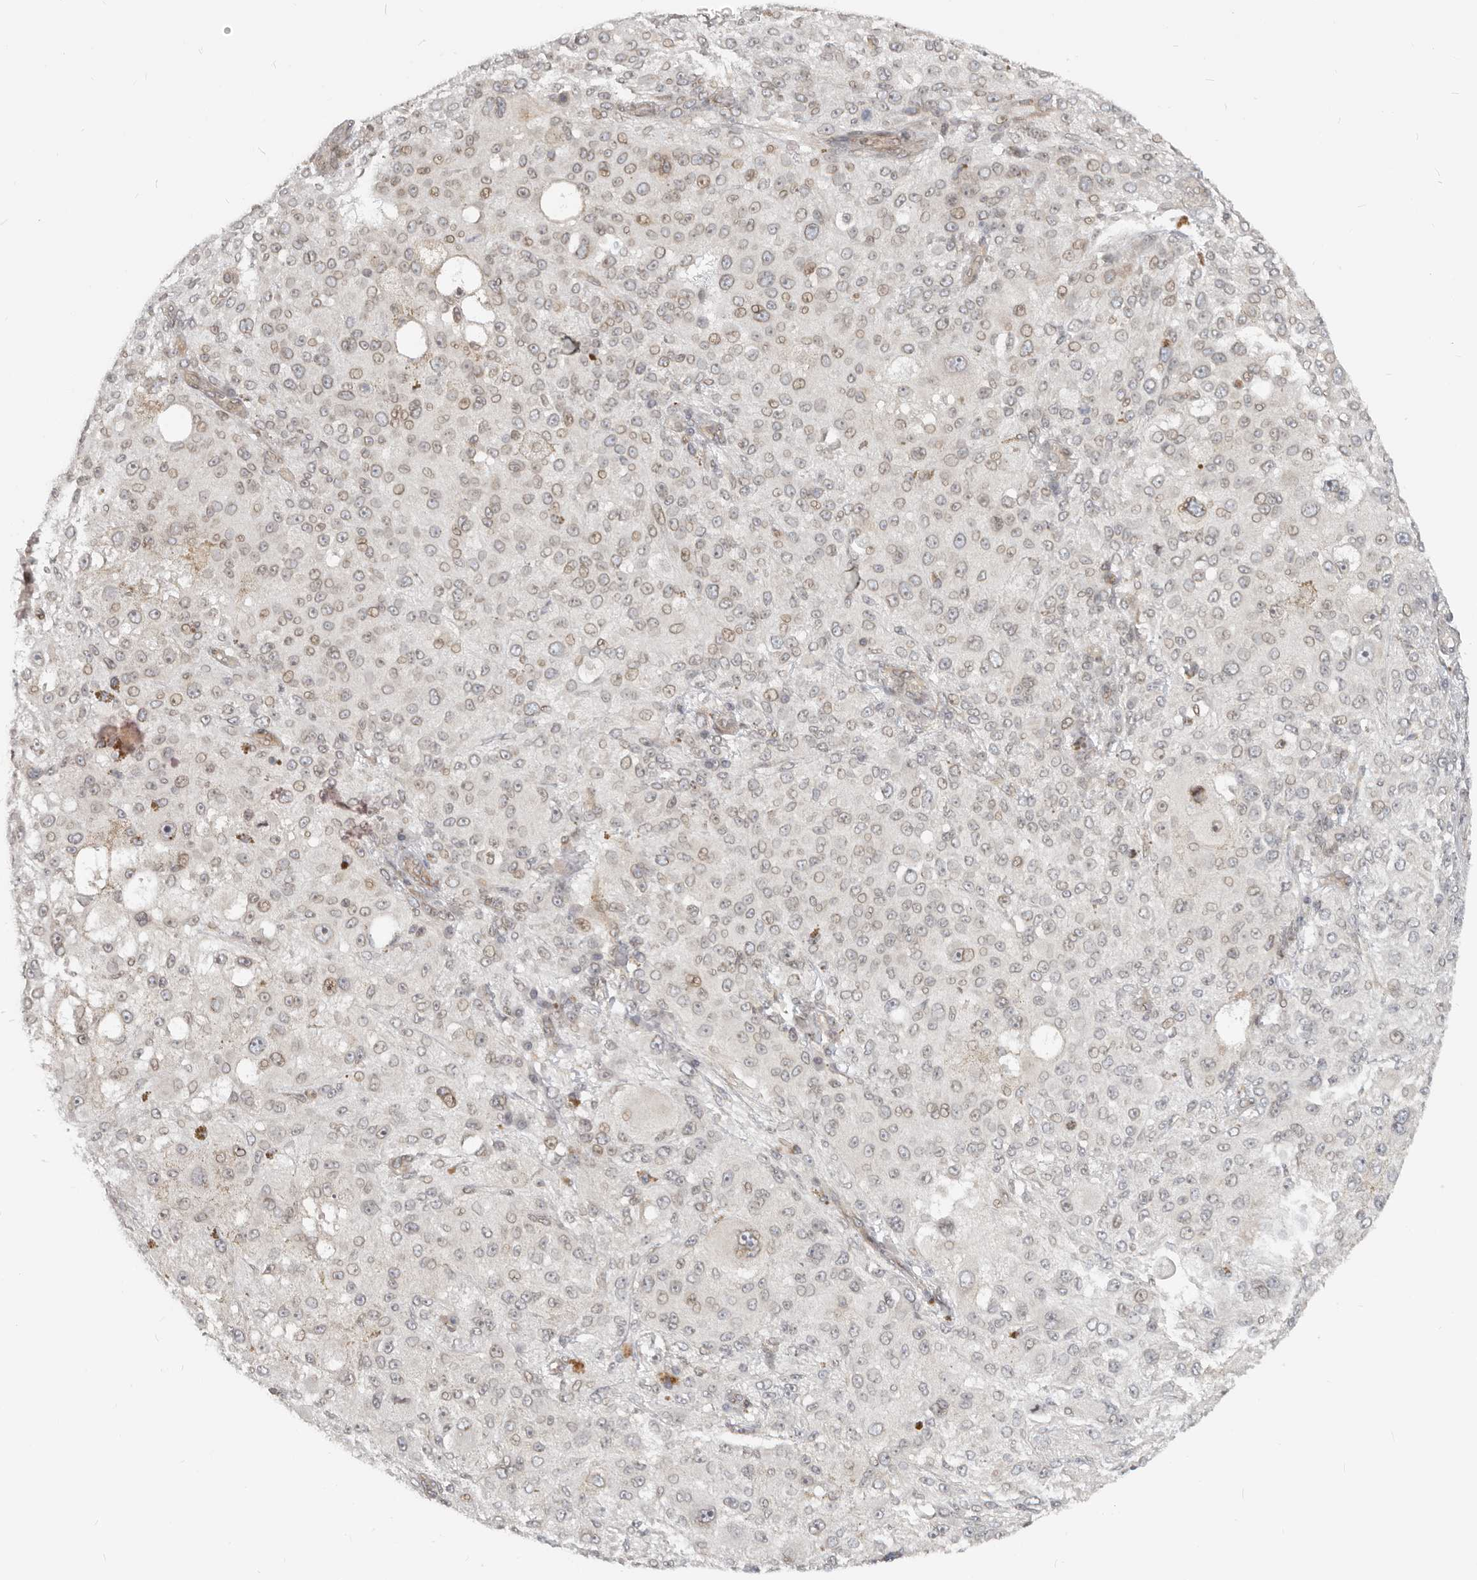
{"staining": {"intensity": "moderate", "quantity": "25%-75%", "location": "cytoplasmic/membranous,nuclear"}, "tissue": "melanoma", "cell_type": "Tumor cells", "image_type": "cancer", "snomed": [{"axis": "morphology", "description": "Necrosis, NOS"}, {"axis": "morphology", "description": "Malignant melanoma, NOS"}, {"axis": "topography", "description": "Skin"}], "caption": "There is medium levels of moderate cytoplasmic/membranous and nuclear expression in tumor cells of melanoma, as demonstrated by immunohistochemical staining (brown color).", "gene": "NUP153", "patient": {"sex": "female", "age": 87}}